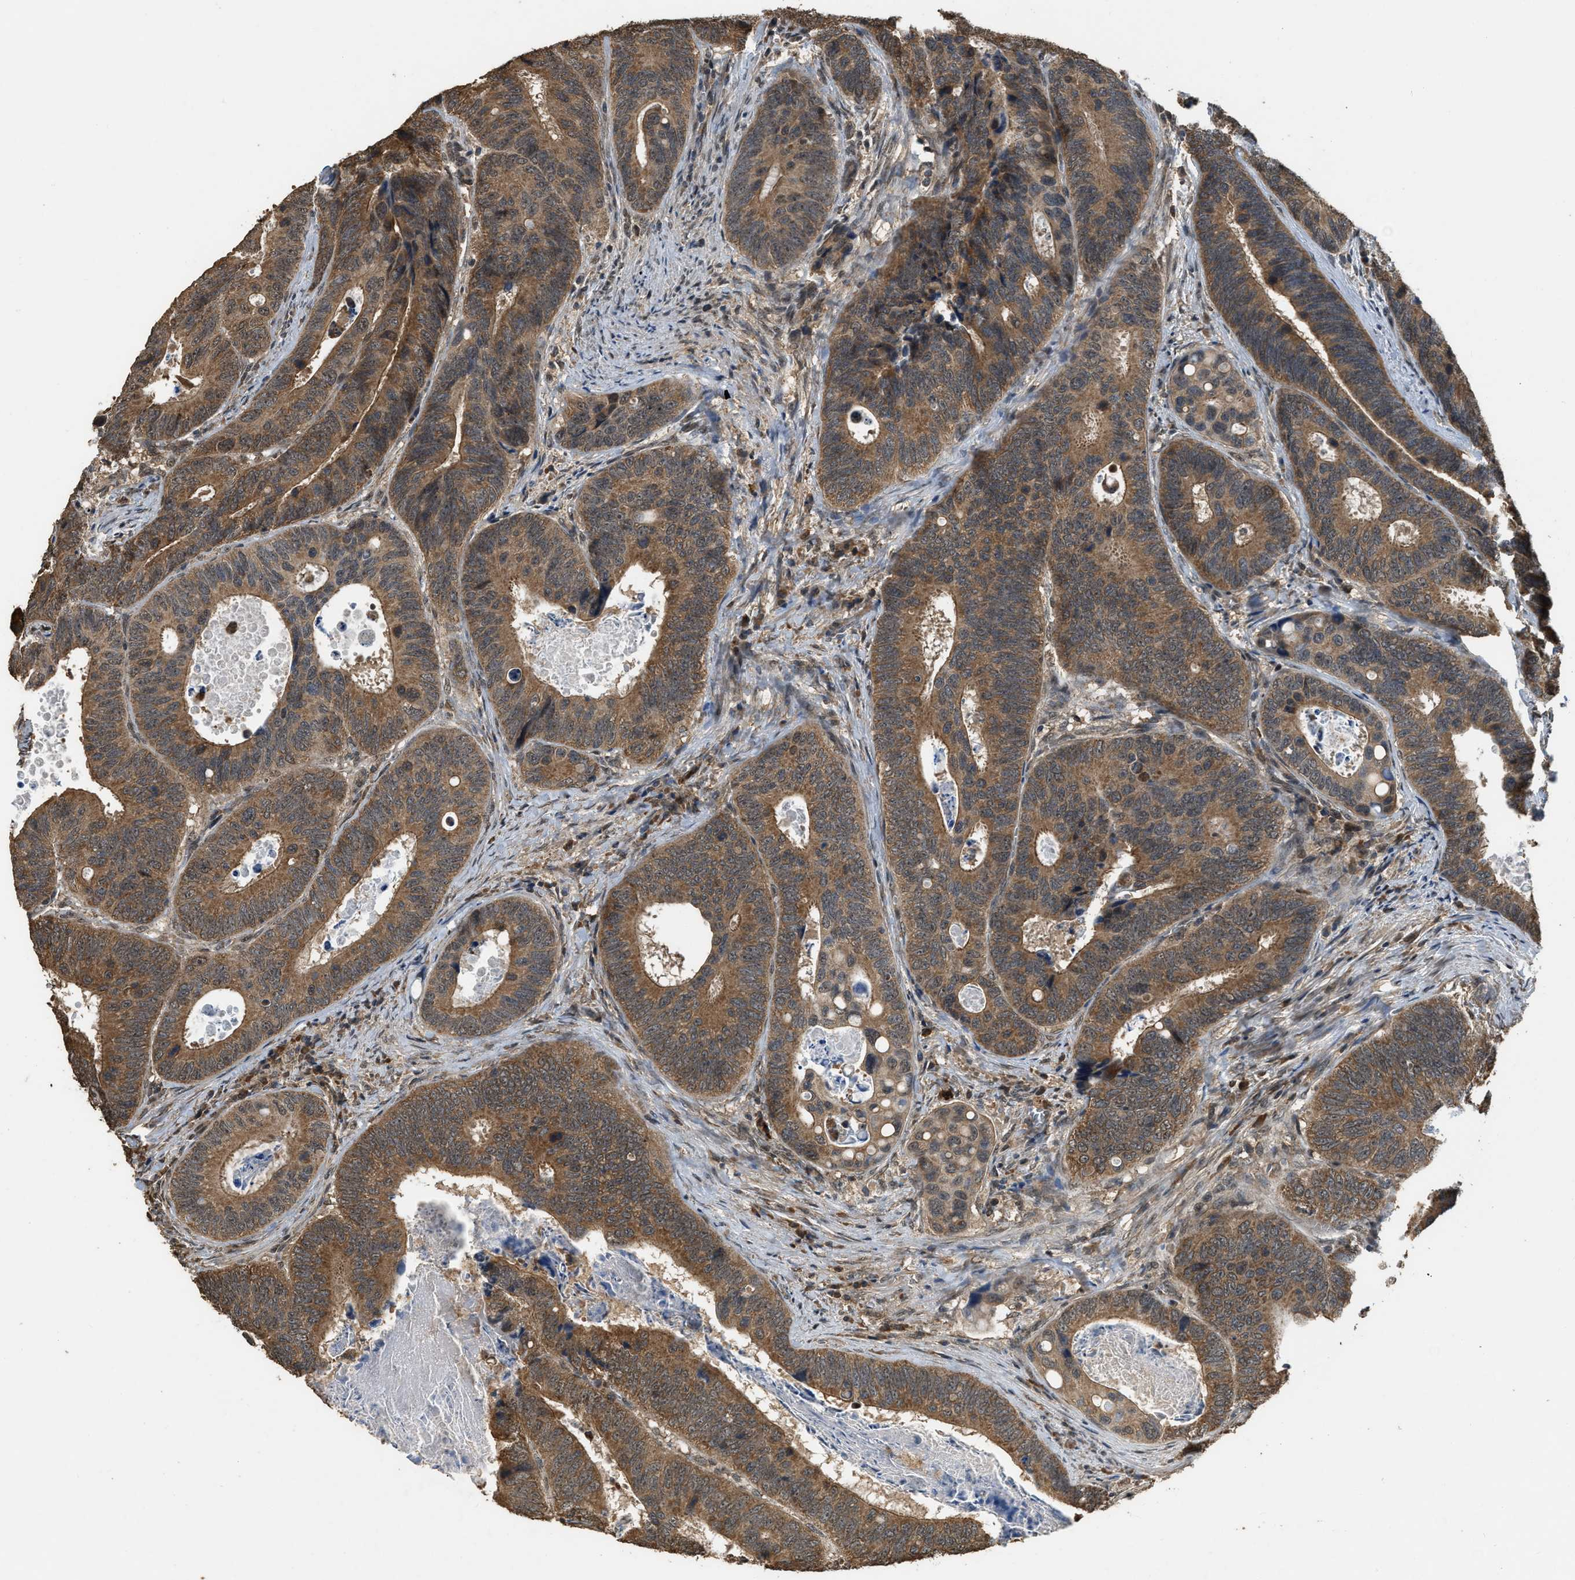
{"staining": {"intensity": "moderate", "quantity": ">75%", "location": "cytoplasmic/membranous"}, "tissue": "colorectal cancer", "cell_type": "Tumor cells", "image_type": "cancer", "snomed": [{"axis": "morphology", "description": "Inflammation, NOS"}, {"axis": "morphology", "description": "Adenocarcinoma, NOS"}, {"axis": "topography", "description": "Colon"}], "caption": "Immunohistochemical staining of human colorectal cancer (adenocarcinoma) exhibits medium levels of moderate cytoplasmic/membranous positivity in approximately >75% of tumor cells.", "gene": "DENND6B", "patient": {"sex": "male", "age": 72}}